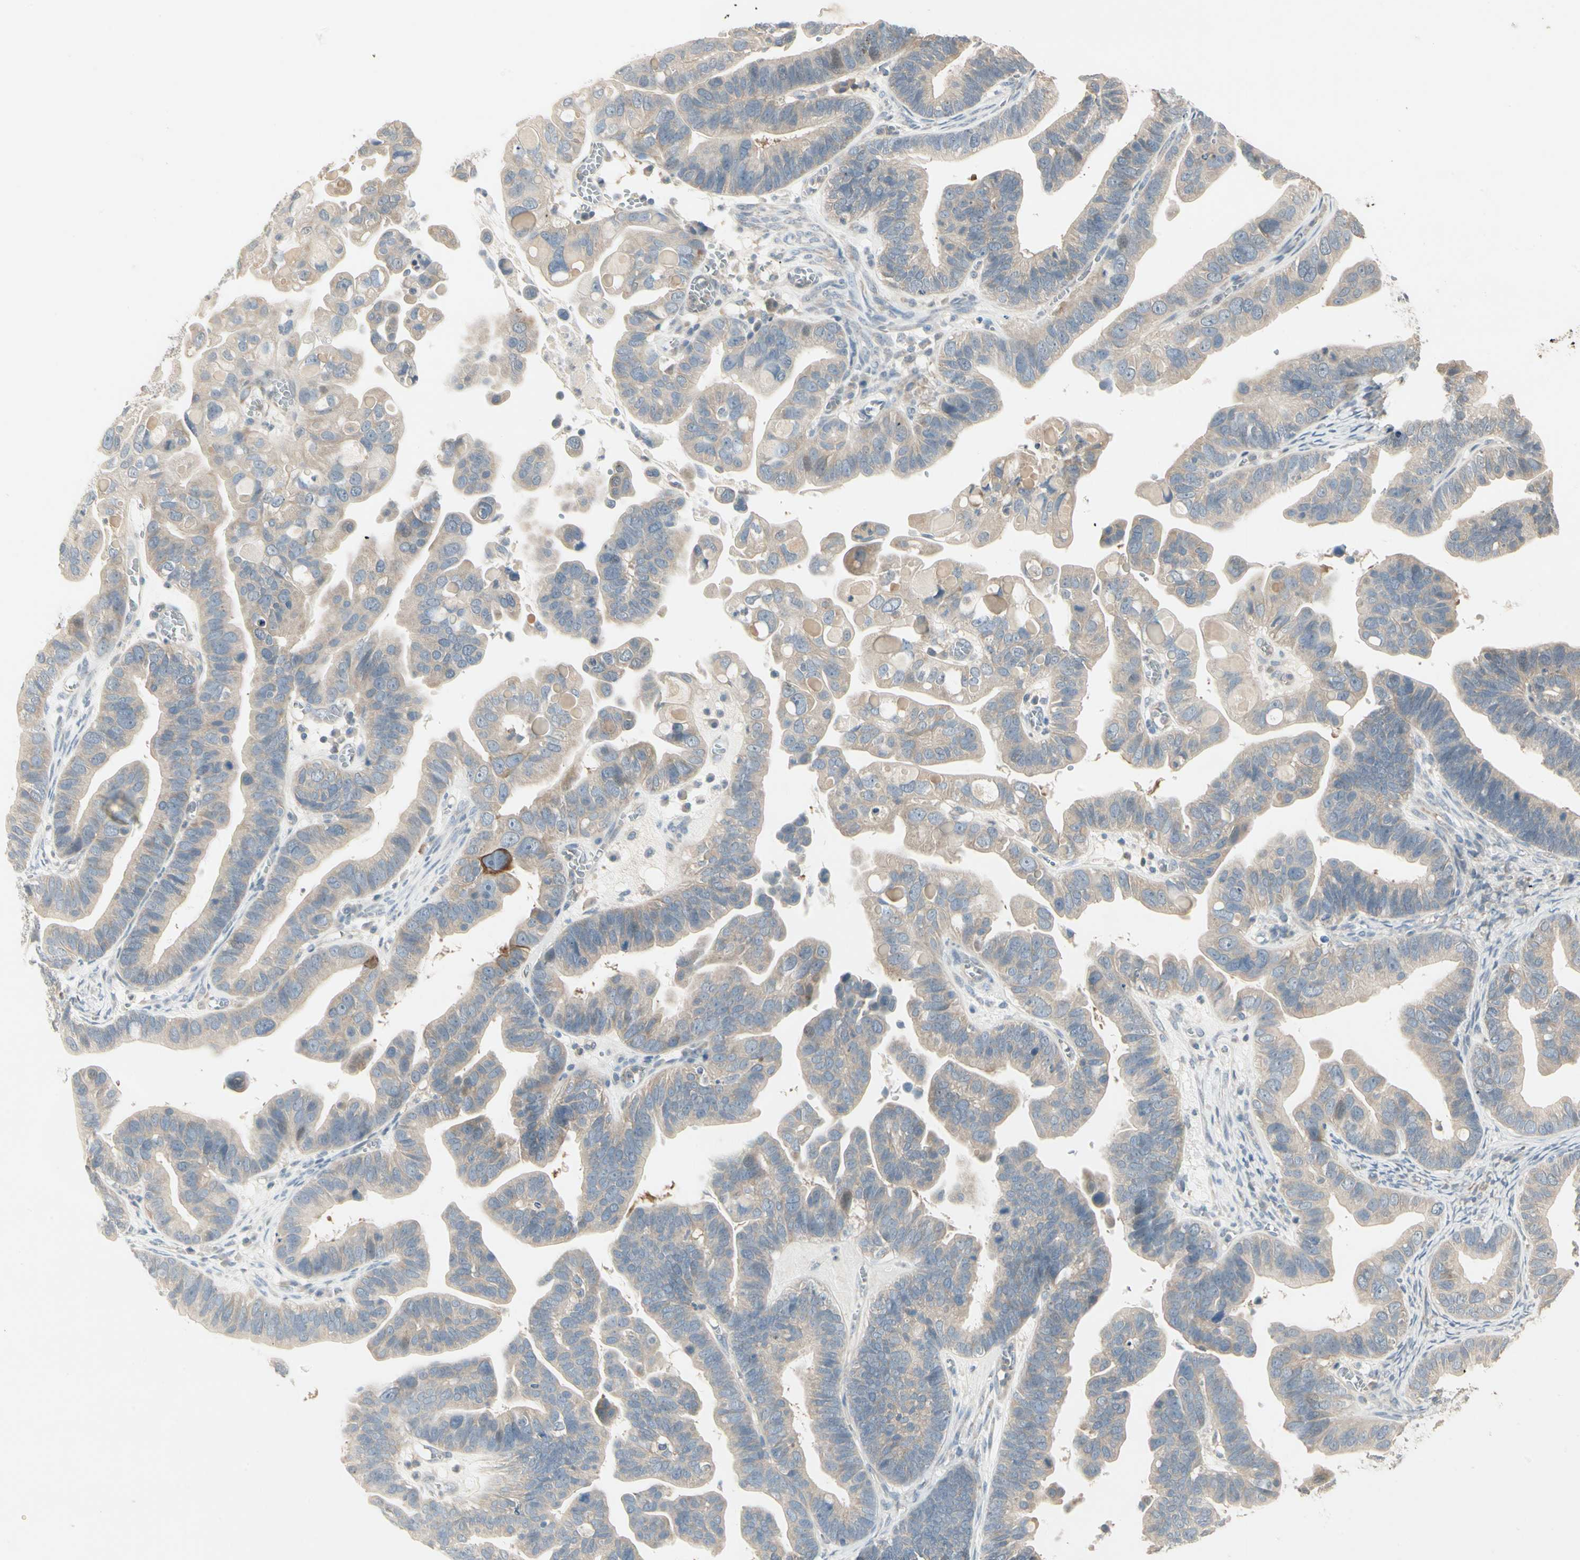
{"staining": {"intensity": "weak", "quantity": "25%-75%", "location": "cytoplasmic/membranous"}, "tissue": "ovarian cancer", "cell_type": "Tumor cells", "image_type": "cancer", "snomed": [{"axis": "morphology", "description": "Cystadenocarcinoma, serous, NOS"}, {"axis": "topography", "description": "Ovary"}], "caption": "Human ovarian serous cystadenocarcinoma stained with a brown dye reveals weak cytoplasmic/membranous positive expression in approximately 25%-75% of tumor cells.", "gene": "ZFP36", "patient": {"sex": "female", "age": 56}}